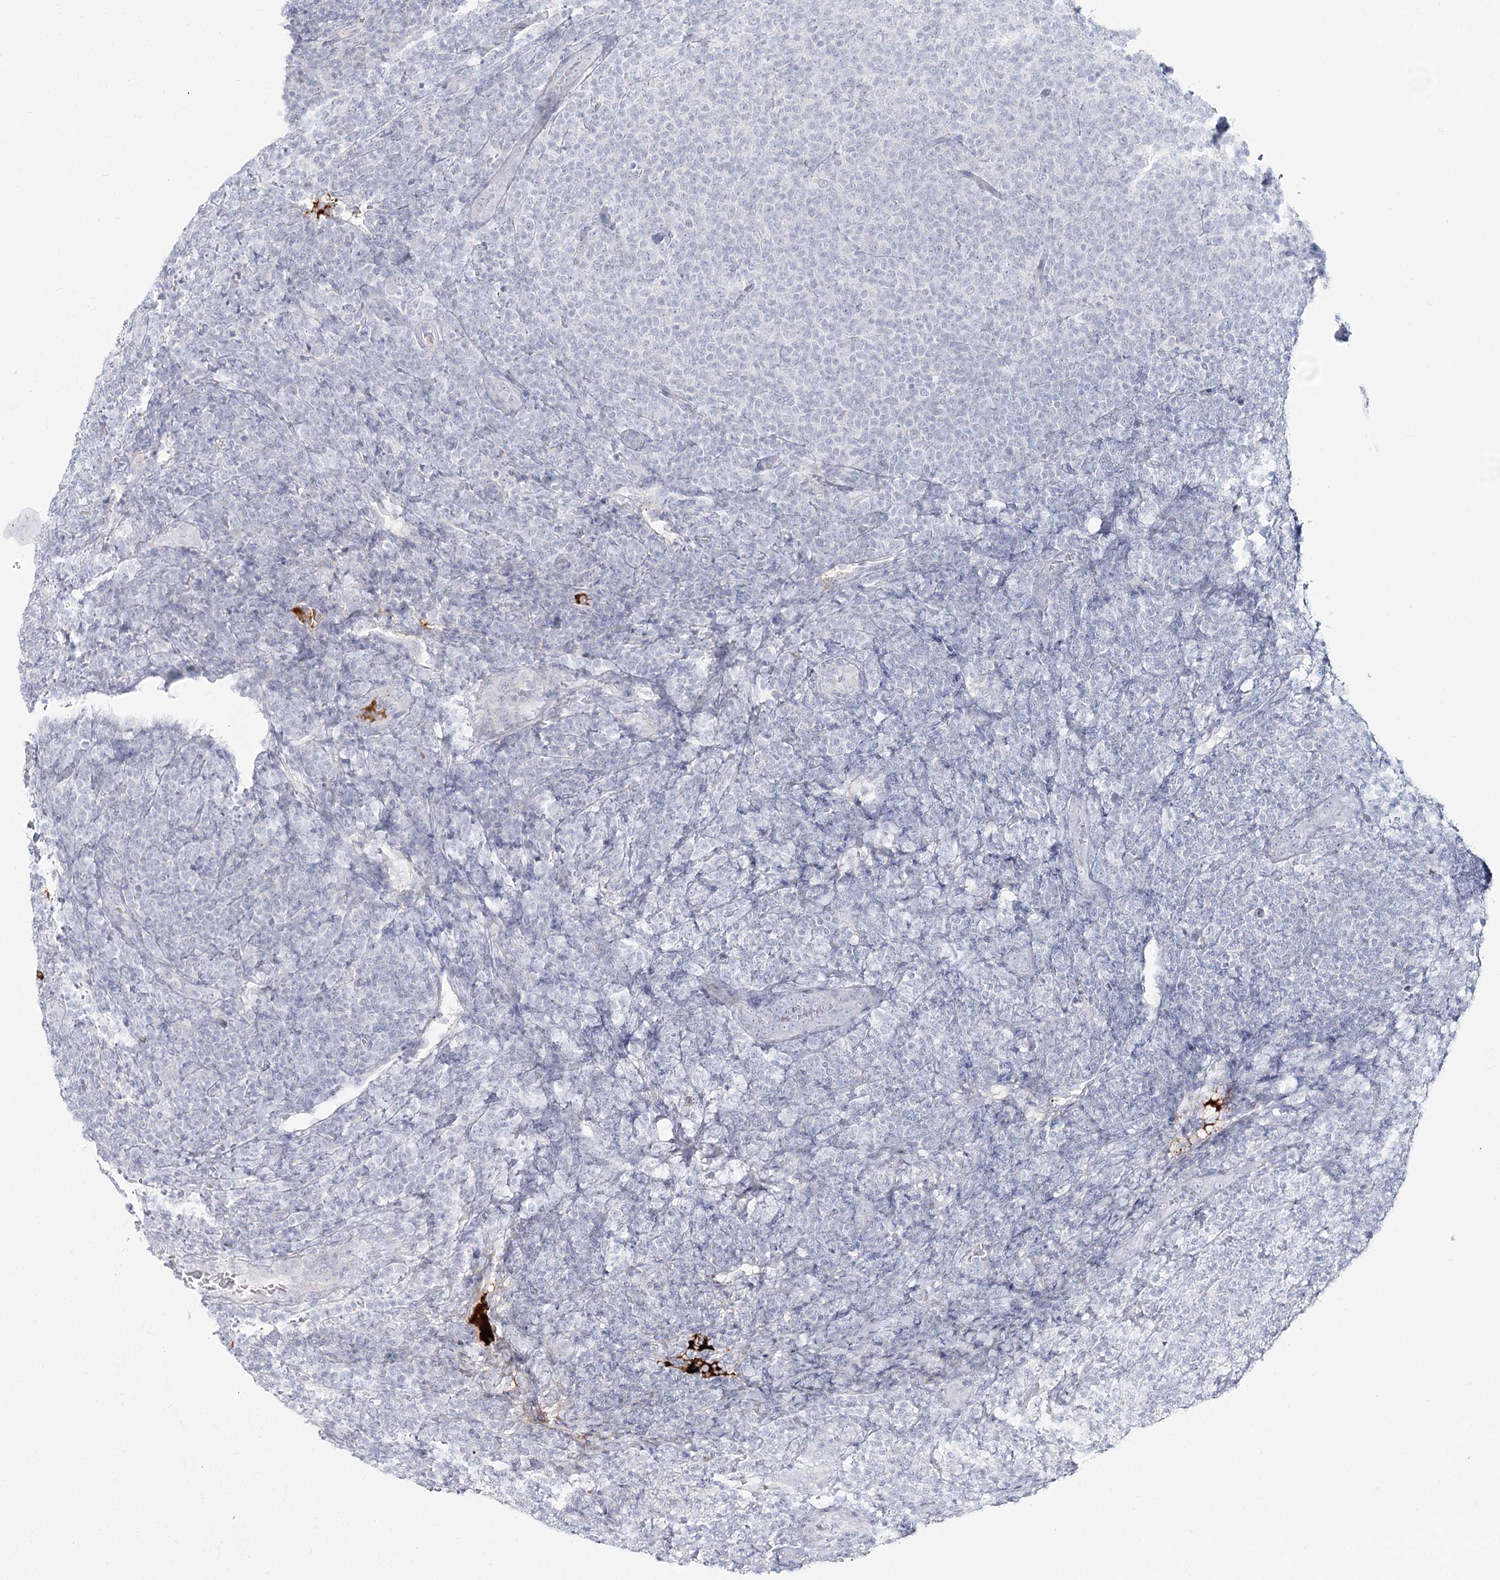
{"staining": {"intensity": "negative", "quantity": "none", "location": "none"}, "tissue": "lymphoma", "cell_type": "Tumor cells", "image_type": "cancer", "snomed": [{"axis": "morphology", "description": "Malignant lymphoma, non-Hodgkin's type, Low grade"}, {"axis": "topography", "description": "Lymph node"}], "caption": "Protein analysis of lymphoma exhibits no significant positivity in tumor cells.", "gene": "DMGDH", "patient": {"sex": "male", "age": 66}}